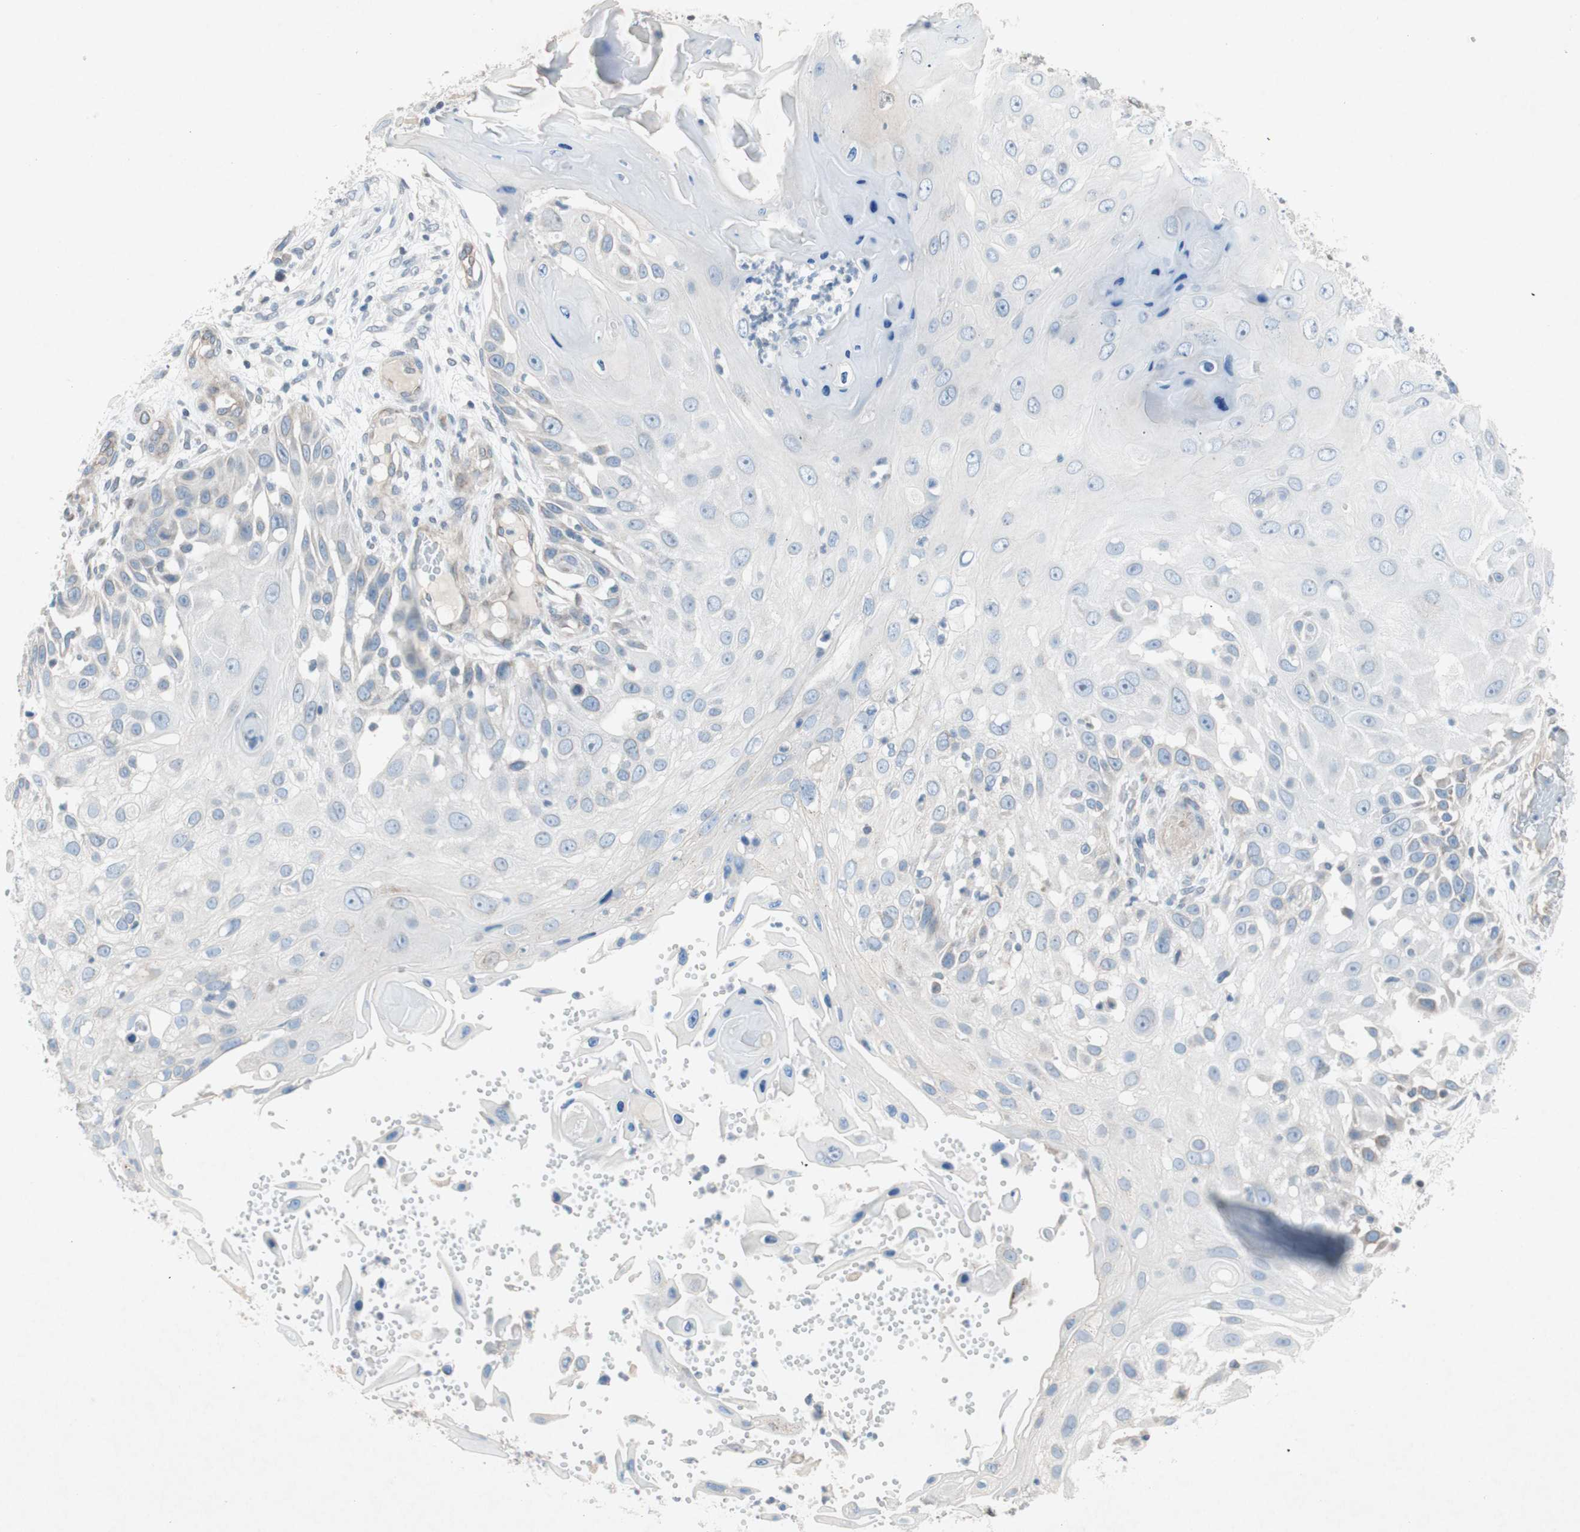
{"staining": {"intensity": "negative", "quantity": "none", "location": "none"}, "tissue": "skin cancer", "cell_type": "Tumor cells", "image_type": "cancer", "snomed": [{"axis": "morphology", "description": "Squamous cell carcinoma, NOS"}, {"axis": "topography", "description": "Skin"}], "caption": "High power microscopy image of an immunohistochemistry (IHC) micrograph of skin squamous cell carcinoma, revealing no significant staining in tumor cells. (Immunohistochemistry, brightfield microscopy, high magnification).", "gene": "ARNT2", "patient": {"sex": "female", "age": 44}}